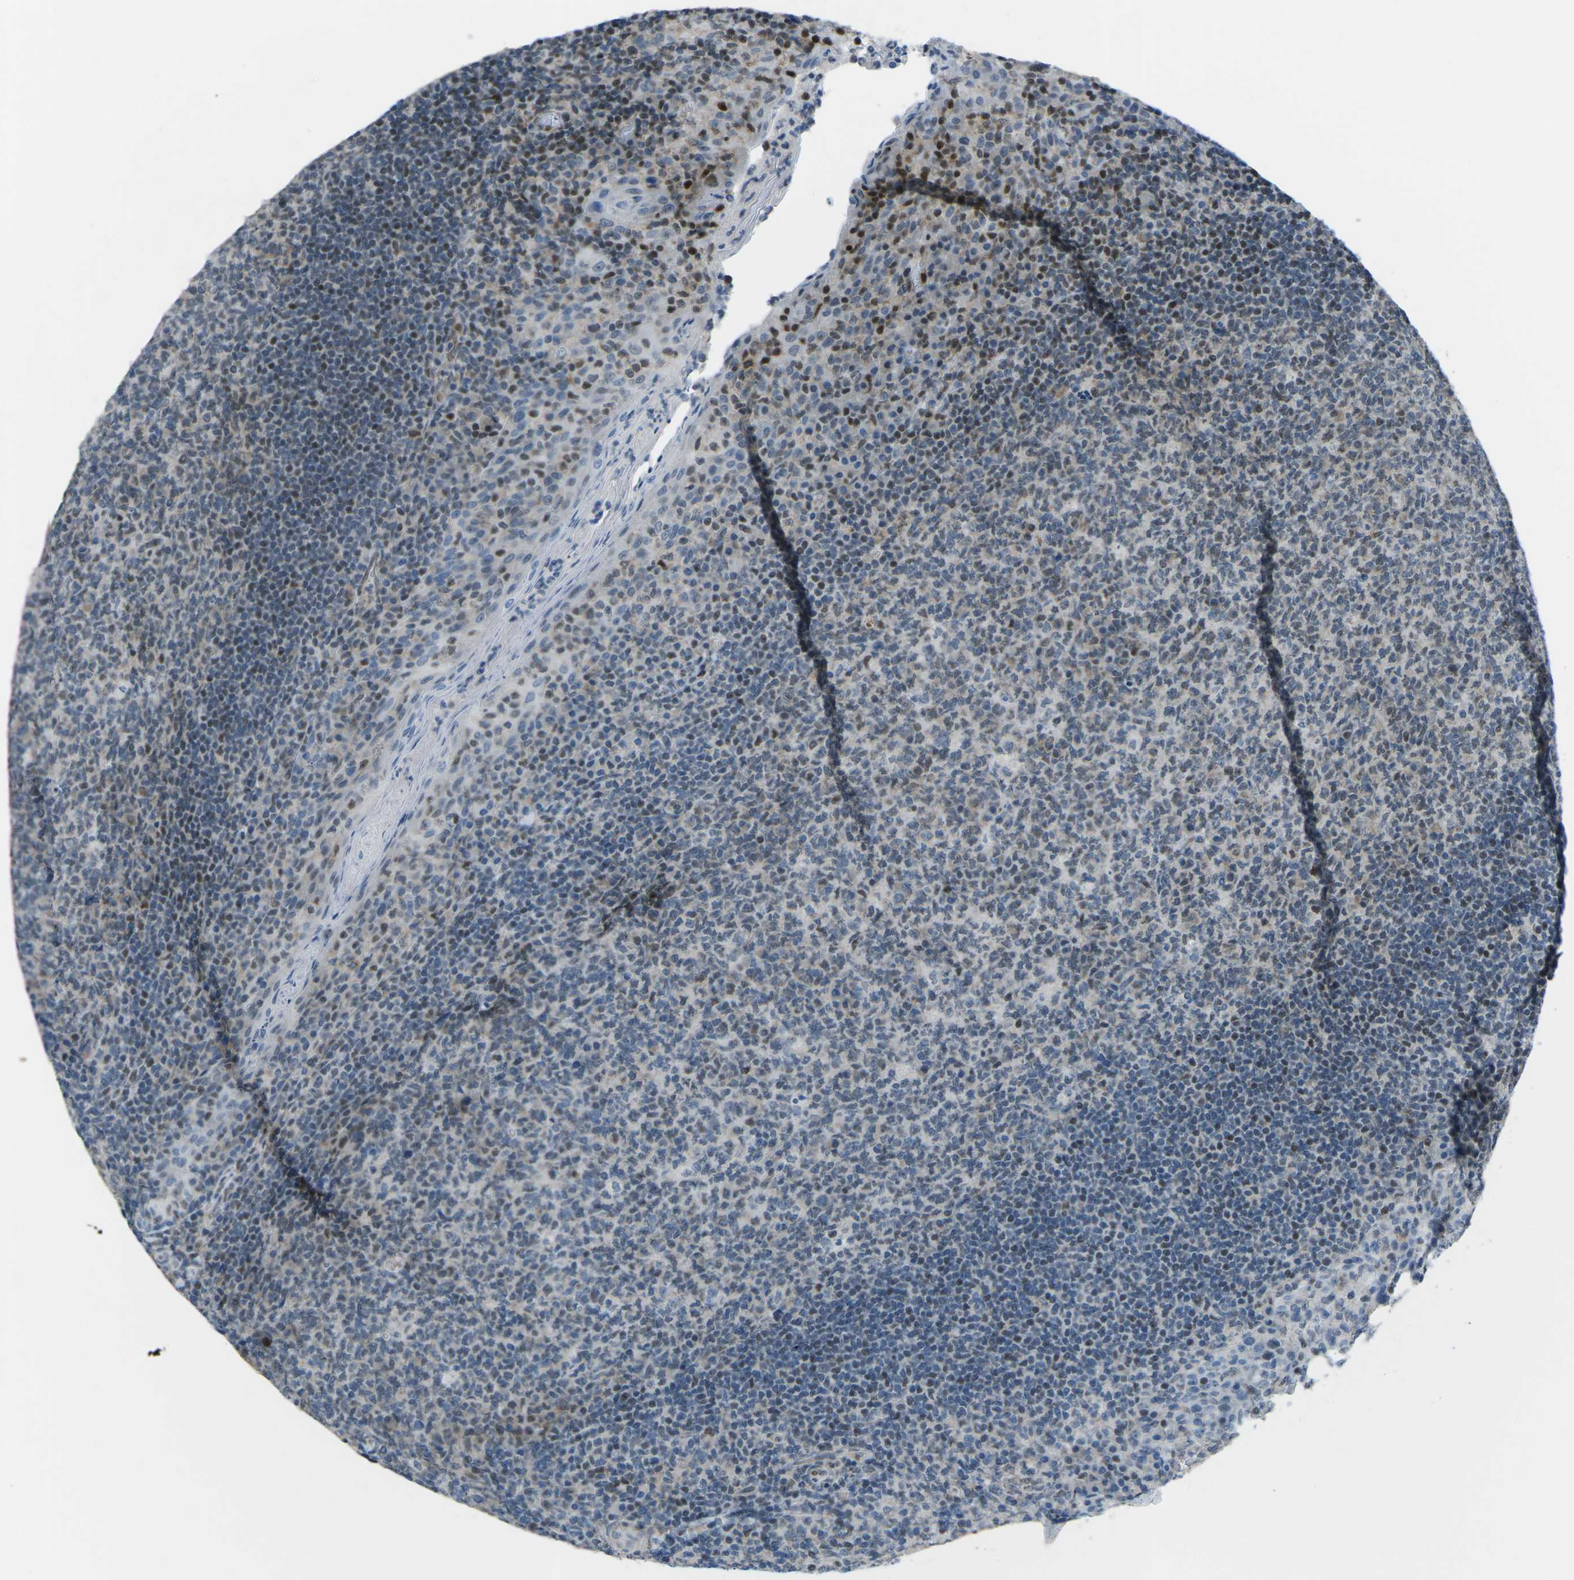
{"staining": {"intensity": "weak", "quantity": "25%-75%", "location": "nuclear"}, "tissue": "tonsil", "cell_type": "Germinal center cells", "image_type": "normal", "snomed": [{"axis": "morphology", "description": "Normal tissue, NOS"}, {"axis": "topography", "description": "Tonsil"}], "caption": "Germinal center cells exhibit weak nuclear staining in approximately 25%-75% of cells in benign tonsil. The staining was performed using DAB (3,3'-diaminobenzidine) to visualize the protein expression in brown, while the nuclei were stained in blue with hematoxylin (Magnification: 20x).", "gene": "MBNL1", "patient": {"sex": "male", "age": 17}}